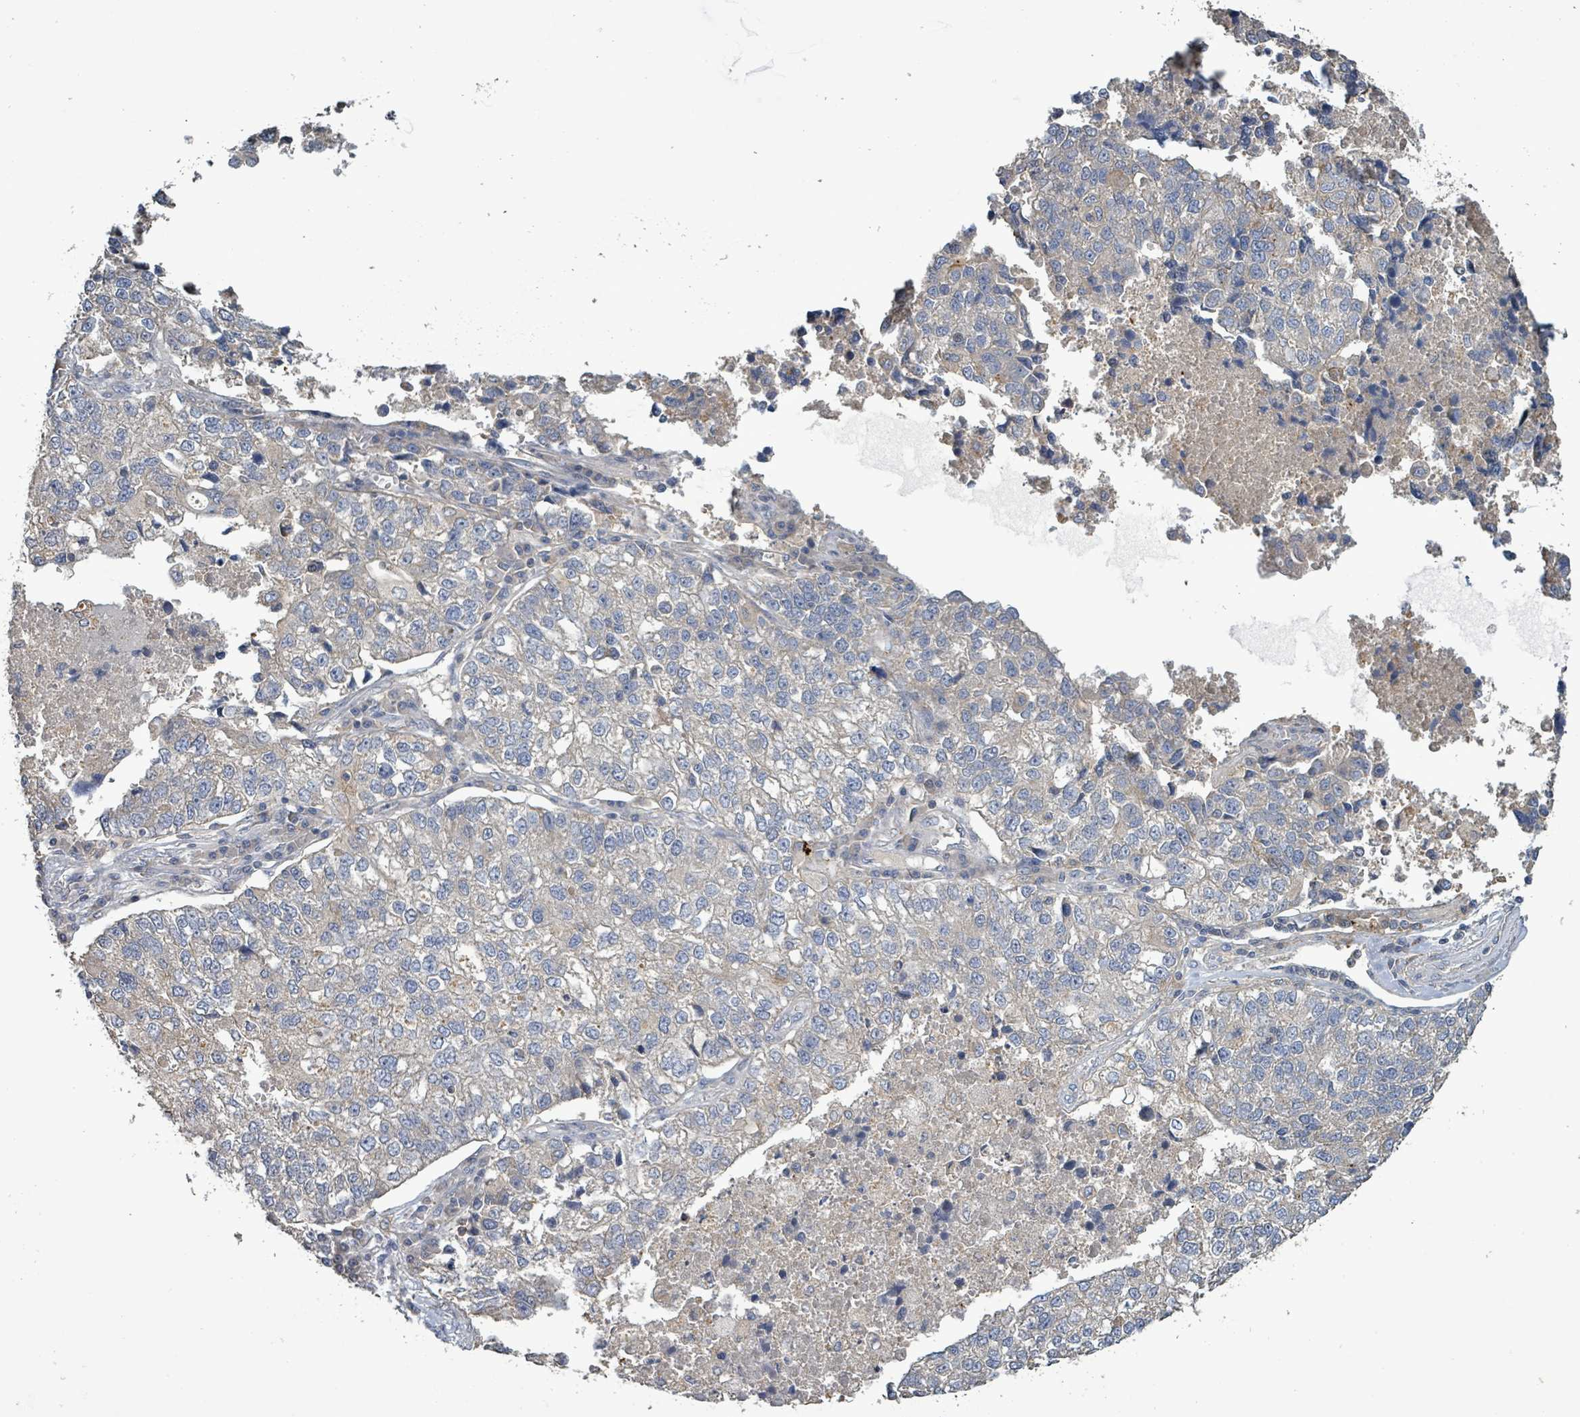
{"staining": {"intensity": "negative", "quantity": "none", "location": "none"}, "tissue": "lung cancer", "cell_type": "Tumor cells", "image_type": "cancer", "snomed": [{"axis": "morphology", "description": "Adenocarcinoma, NOS"}, {"axis": "topography", "description": "Lung"}], "caption": "Tumor cells are negative for protein expression in human lung adenocarcinoma.", "gene": "PLAAT1", "patient": {"sex": "male", "age": 49}}